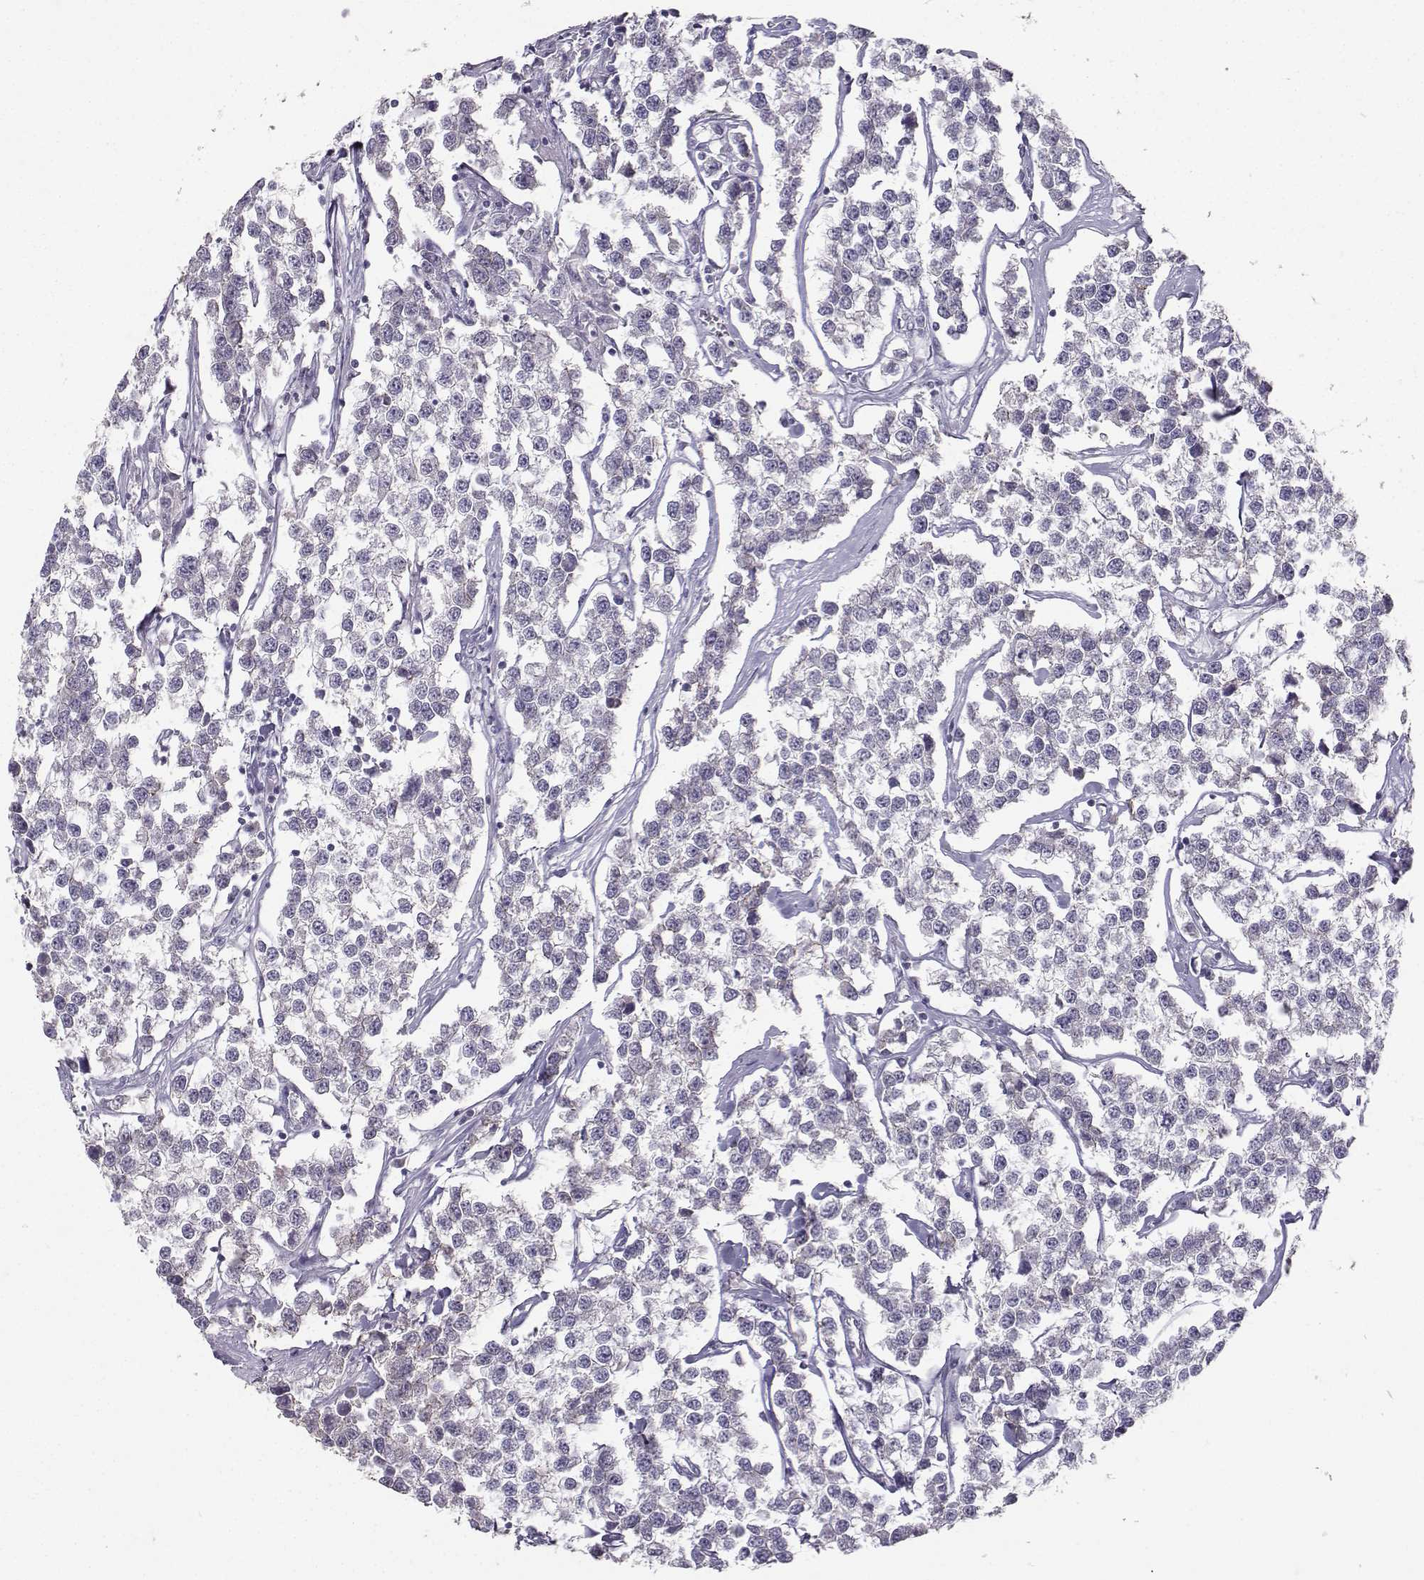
{"staining": {"intensity": "negative", "quantity": "none", "location": "none"}, "tissue": "testis cancer", "cell_type": "Tumor cells", "image_type": "cancer", "snomed": [{"axis": "morphology", "description": "Seminoma, NOS"}, {"axis": "topography", "description": "Testis"}], "caption": "The image displays no significant expression in tumor cells of testis cancer.", "gene": "PKP2", "patient": {"sex": "male", "age": 59}}